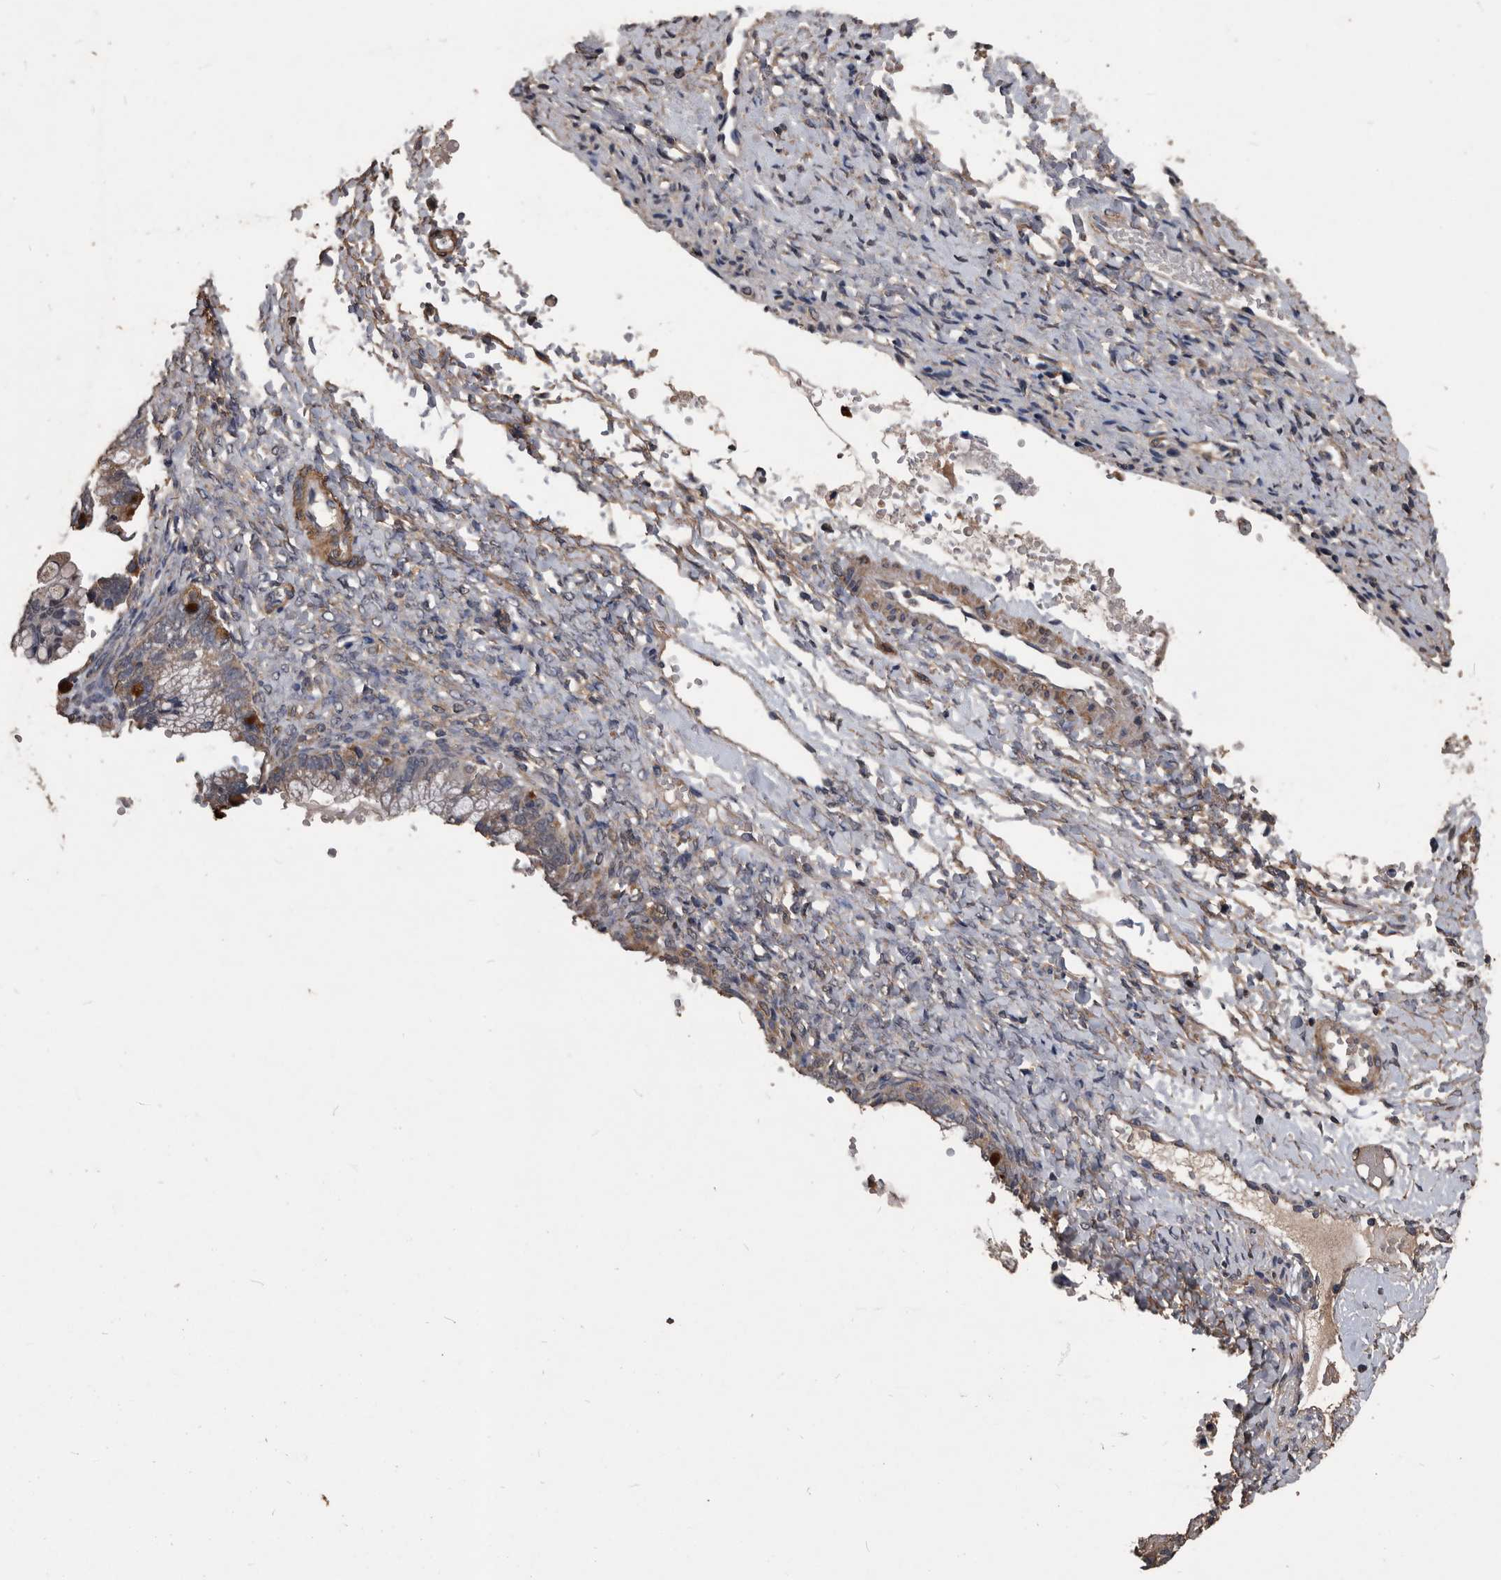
{"staining": {"intensity": "weak", "quantity": "25%-75%", "location": "cytoplasmic/membranous"}, "tissue": "ovarian cancer", "cell_type": "Tumor cells", "image_type": "cancer", "snomed": [{"axis": "morphology", "description": "Cystadenocarcinoma, mucinous, NOS"}, {"axis": "topography", "description": "Ovary"}], "caption": "Immunohistochemical staining of ovarian cancer (mucinous cystadenocarcinoma) demonstrates low levels of weak cytoplasmic/membranous protein positivity in approximately 25%-75% of tumor cells.", "gene": "NRBP1", "patient": {"sex": "female", "age": 36}}